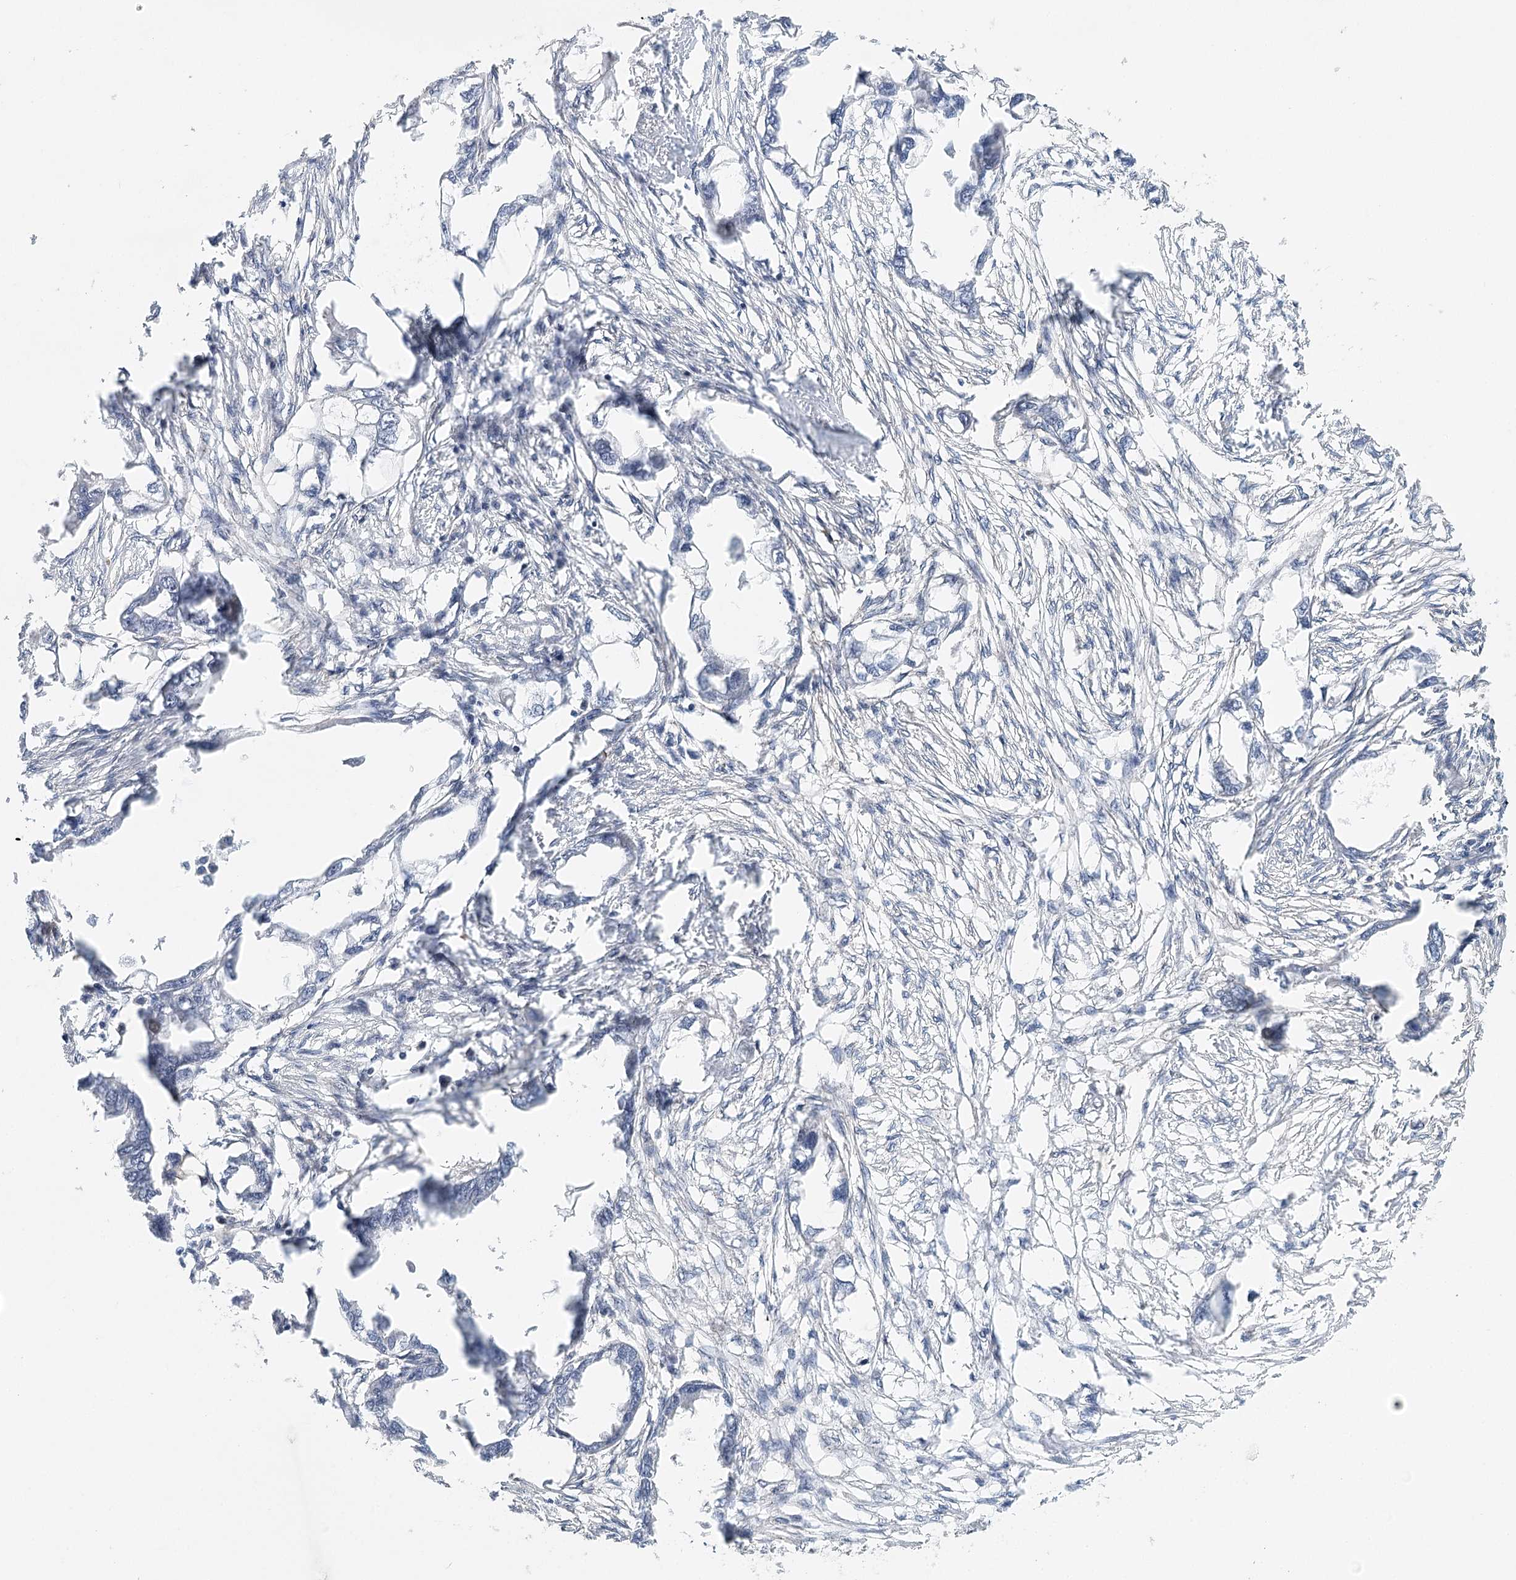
{"staining": {"intensity": "negative", "quantity": "none", "location": "none"}, "tissue": "endometrial cancer", "cell_type": "Tumor cells", "image_type": "cancer", "snomed": [{"axis": "morphology", "description": "Adenocarcinoma, NOS"}, {"axis": "morphology", "description": "Adenocarcinoma, metastatic, NOS"}, {"axis": "topography", "description": "Adipose tissue"}, {"axis": "topography", "description": "Endometrium"}], "caption": "Photomicrograph shows no protein positivity in tumor cells of adenocarcinoma (endometrial) tissue. Brightfield microscopy of IHC stained with DAB (brown) and hematoxylin (blue), captured at high magnification.", "gene": "CAMTA1", "patient": {"sex": "female", "age": 67}}